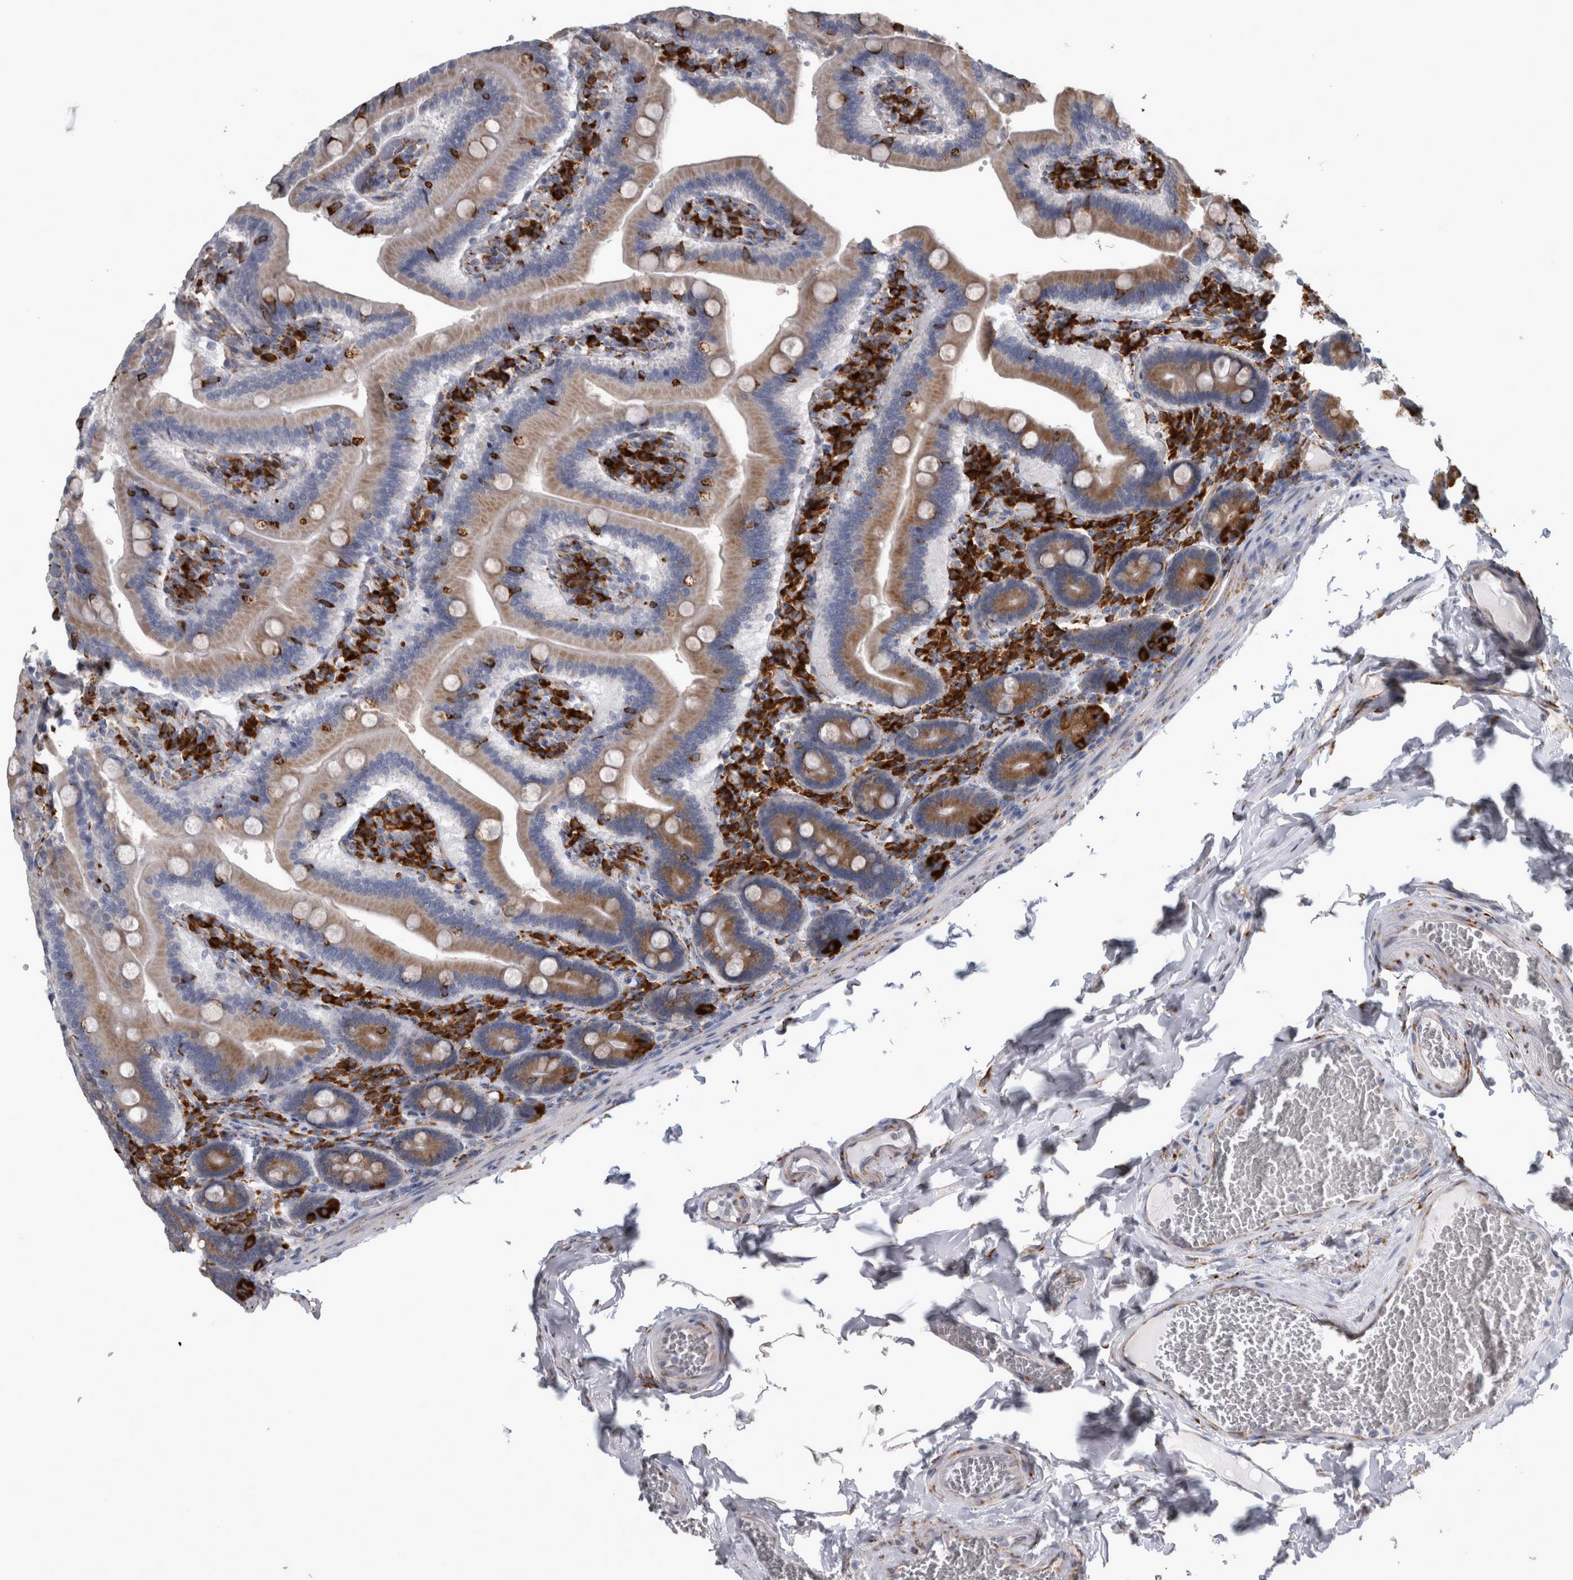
{"staining": {"intensity": "moderate", "quantity": ">75%", "location": "cytoplasmic/membranous"}, "tissue": "duodenum", "cell_type": "Glandular cells", "image_type": "normal", "snomed": [{"axis": "morphology", "description": "Normal tissue, NOS"}, {"axis": "topography", "description": "Duodenum"}], "caption": "Glandular cells reveal moderate cytoplasmic/membranous staining in about >75% of cells in unremarkable duodenum.", "gene": "FHIP2B", "patient": {"sex": "female", "age": 62}}